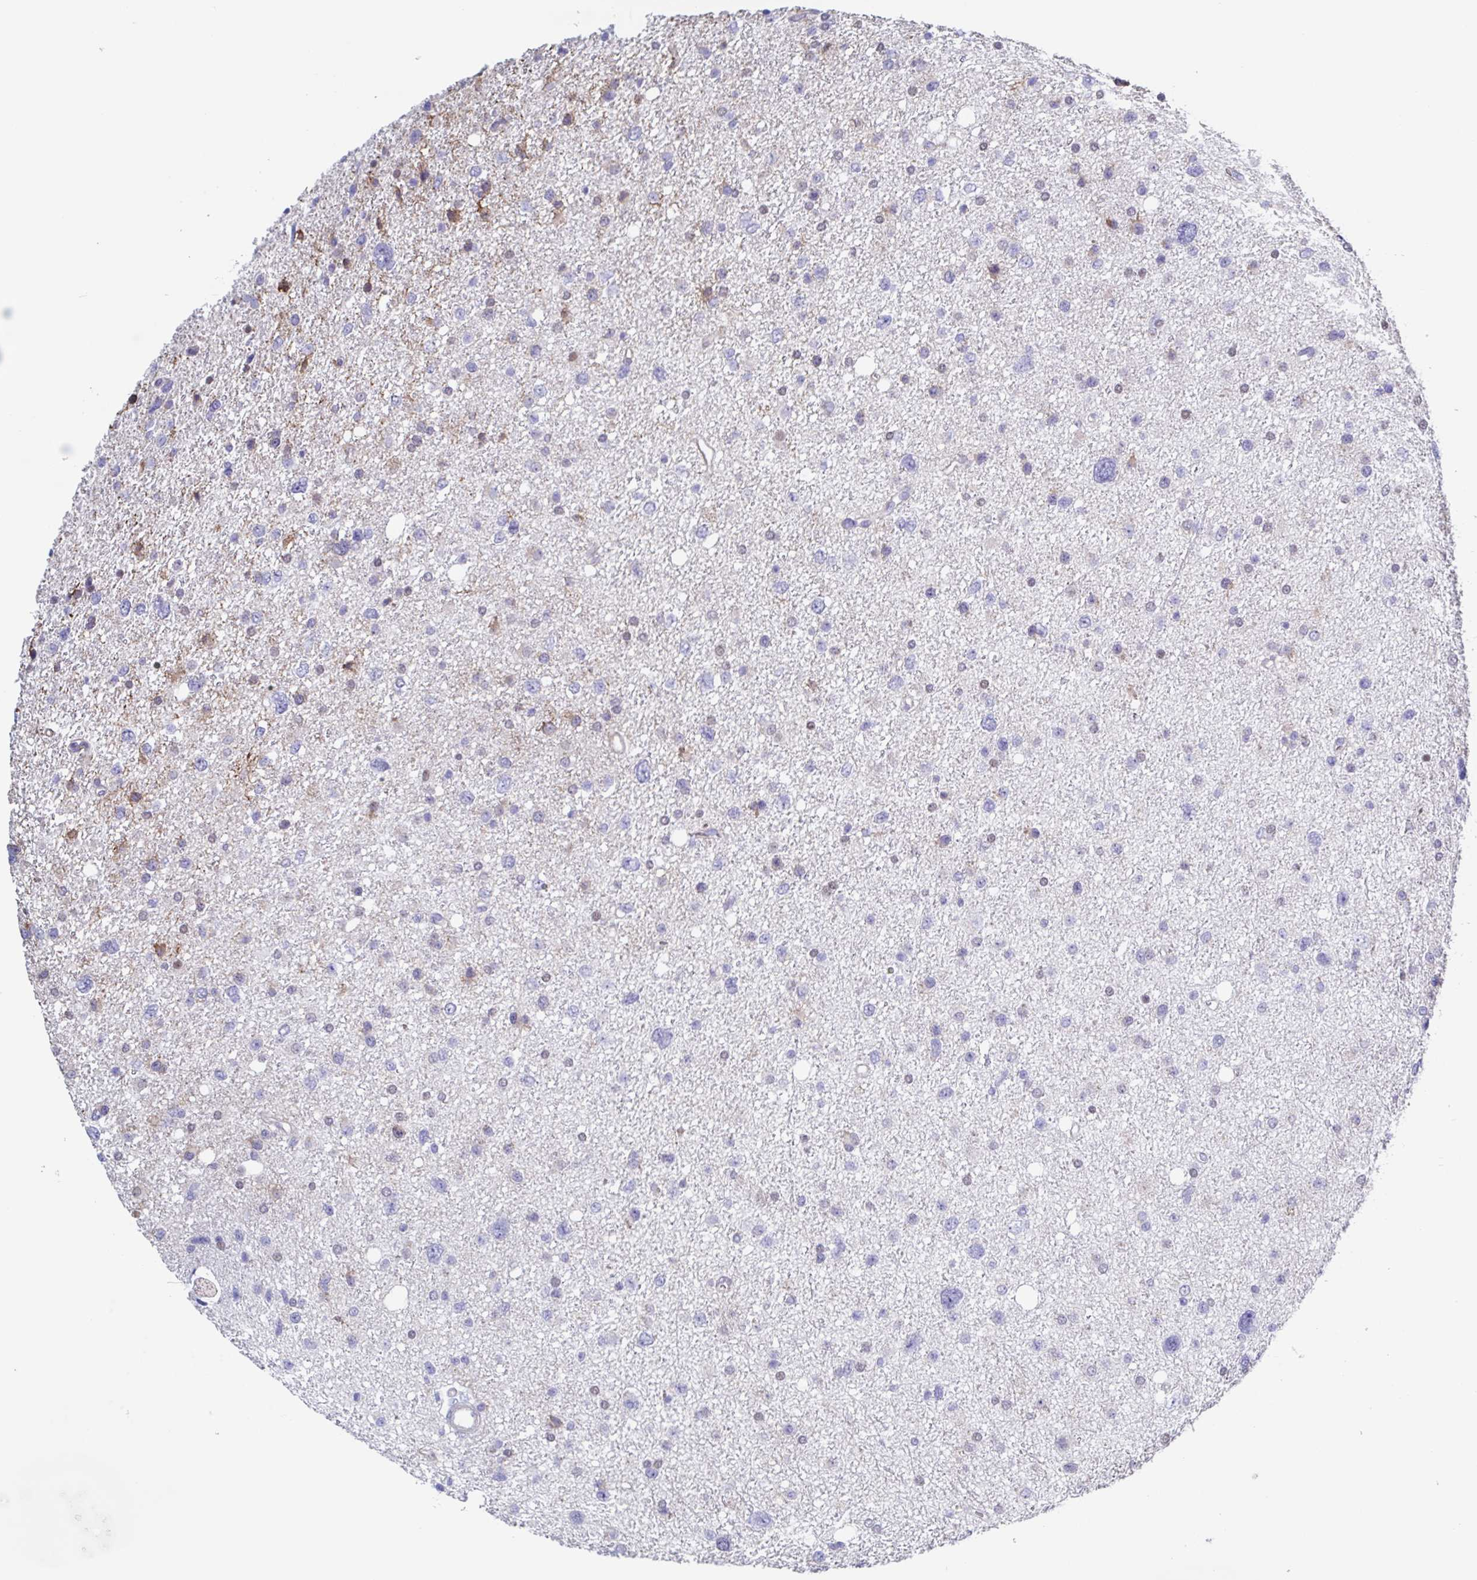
{"staining": {"intensity": "negative", "quantity": "none", "location": "none"}, "tissue": "glioma", "cell_type": "Tumor cells", "image_type": "cancer", "snomed": [{"axis": "morphology", "description": "Glioma, malignant, Low grade"}, {"axis": "topography", "description": "Brain"}], "caption": "A high-resolution micrograph shows immunohistochemistry staining of malignant glioma (low-grade), which shows no significant expression in tumor cells.", "gene": "PBOV1", "patient": {"sex": "female", "age": 55}}